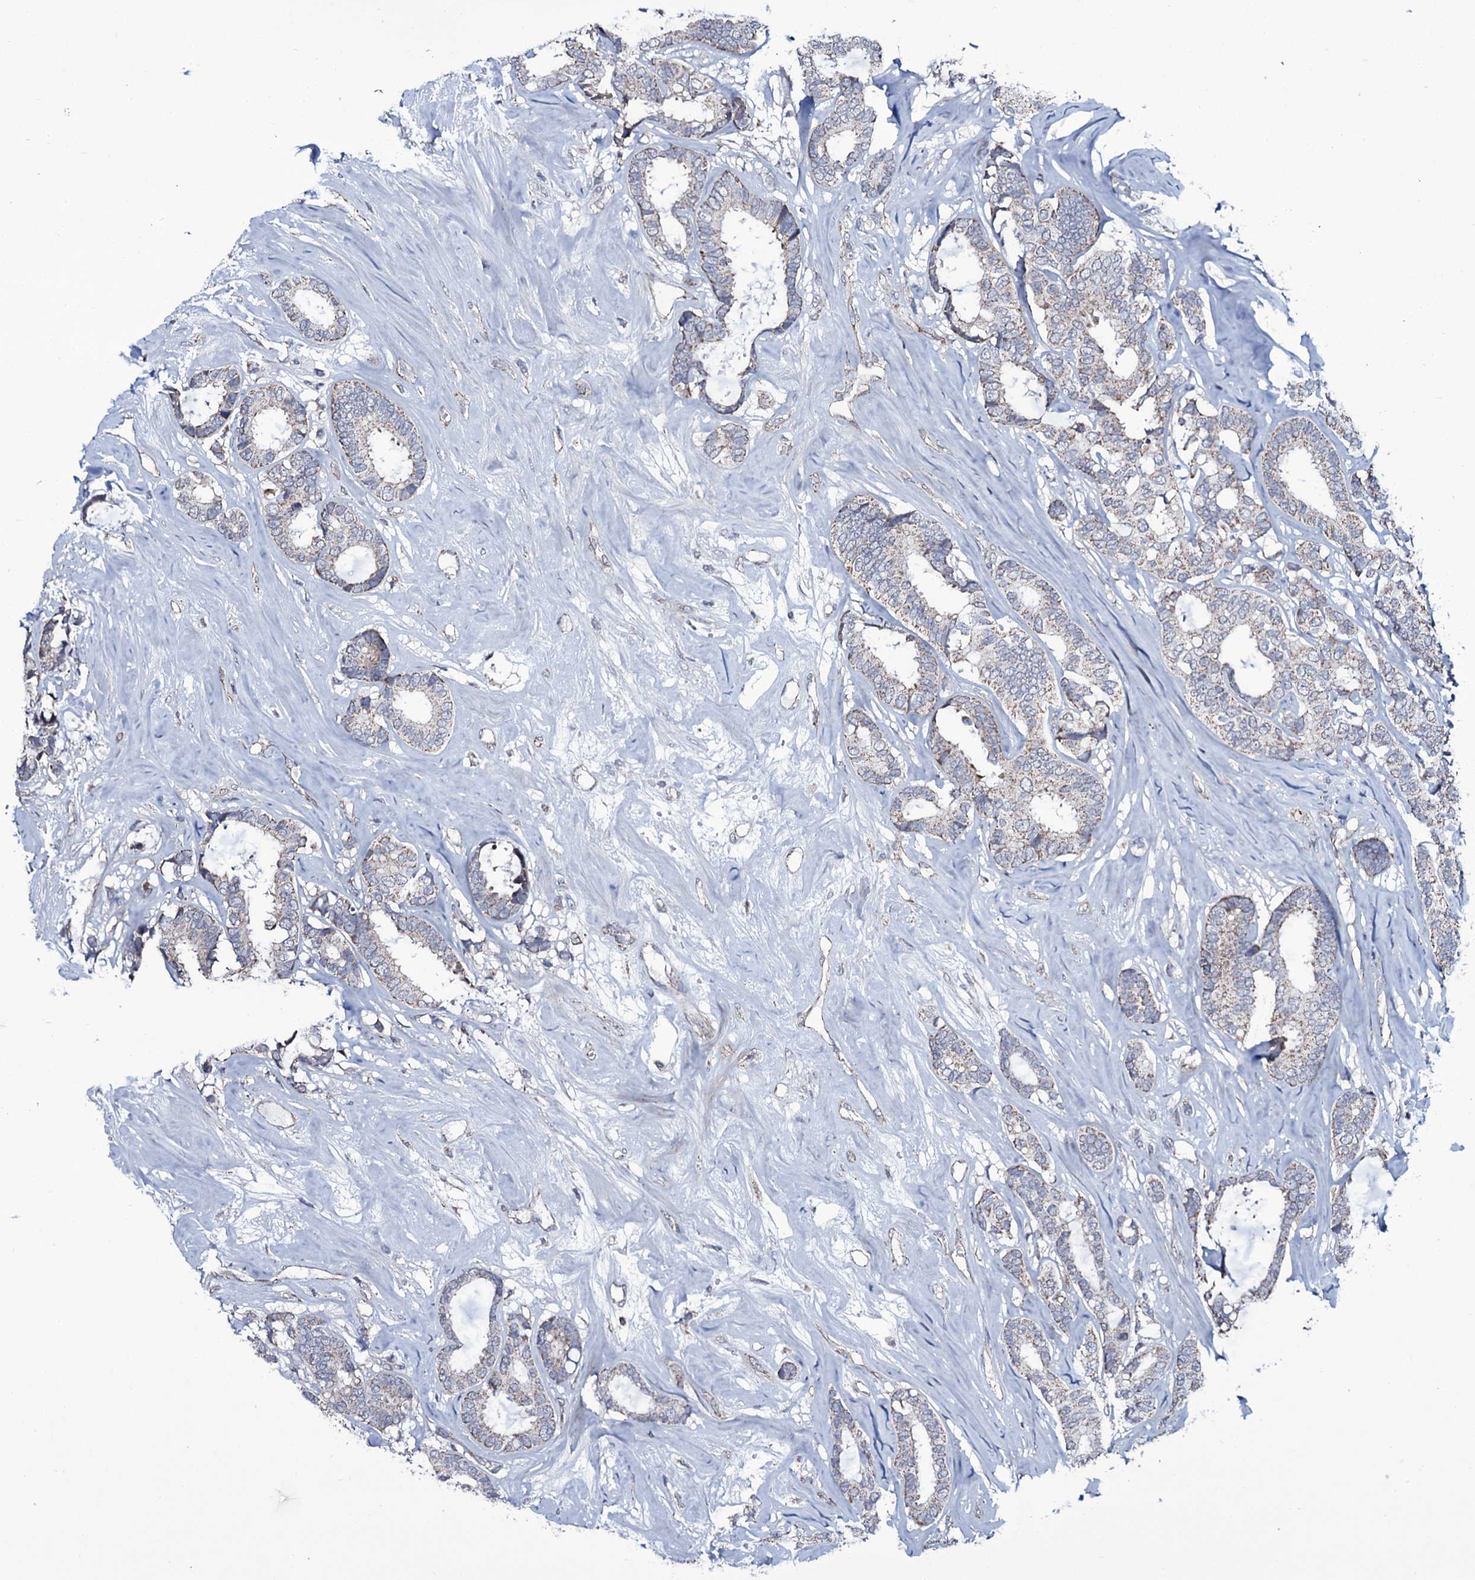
{"staining": {"intensity": "weak", "quantity": "<25%", "location": "cytoplasmic/membranous"}, "tissue": "breast cancer", "cell_type": "Tumor cells", "image_type": "cancer", "snomed": [{"axis": "morphology", "description": "Duct carcinoma"}, {"axis": "topography", "description": "Breast"}], "caption": "Immunohistochemistry image of neoplastic tissue: breast invasive ductal carcinoma stained with DAB displays no significant protein staining in tumor cells. The staining is performed using DAB (3,3'-diaminobenzidine) brown chromogen with nuclei counter-stained in using hematoxylin.", "gene": "WIPF3", "patient": {"sex": "female", "age": 87}}